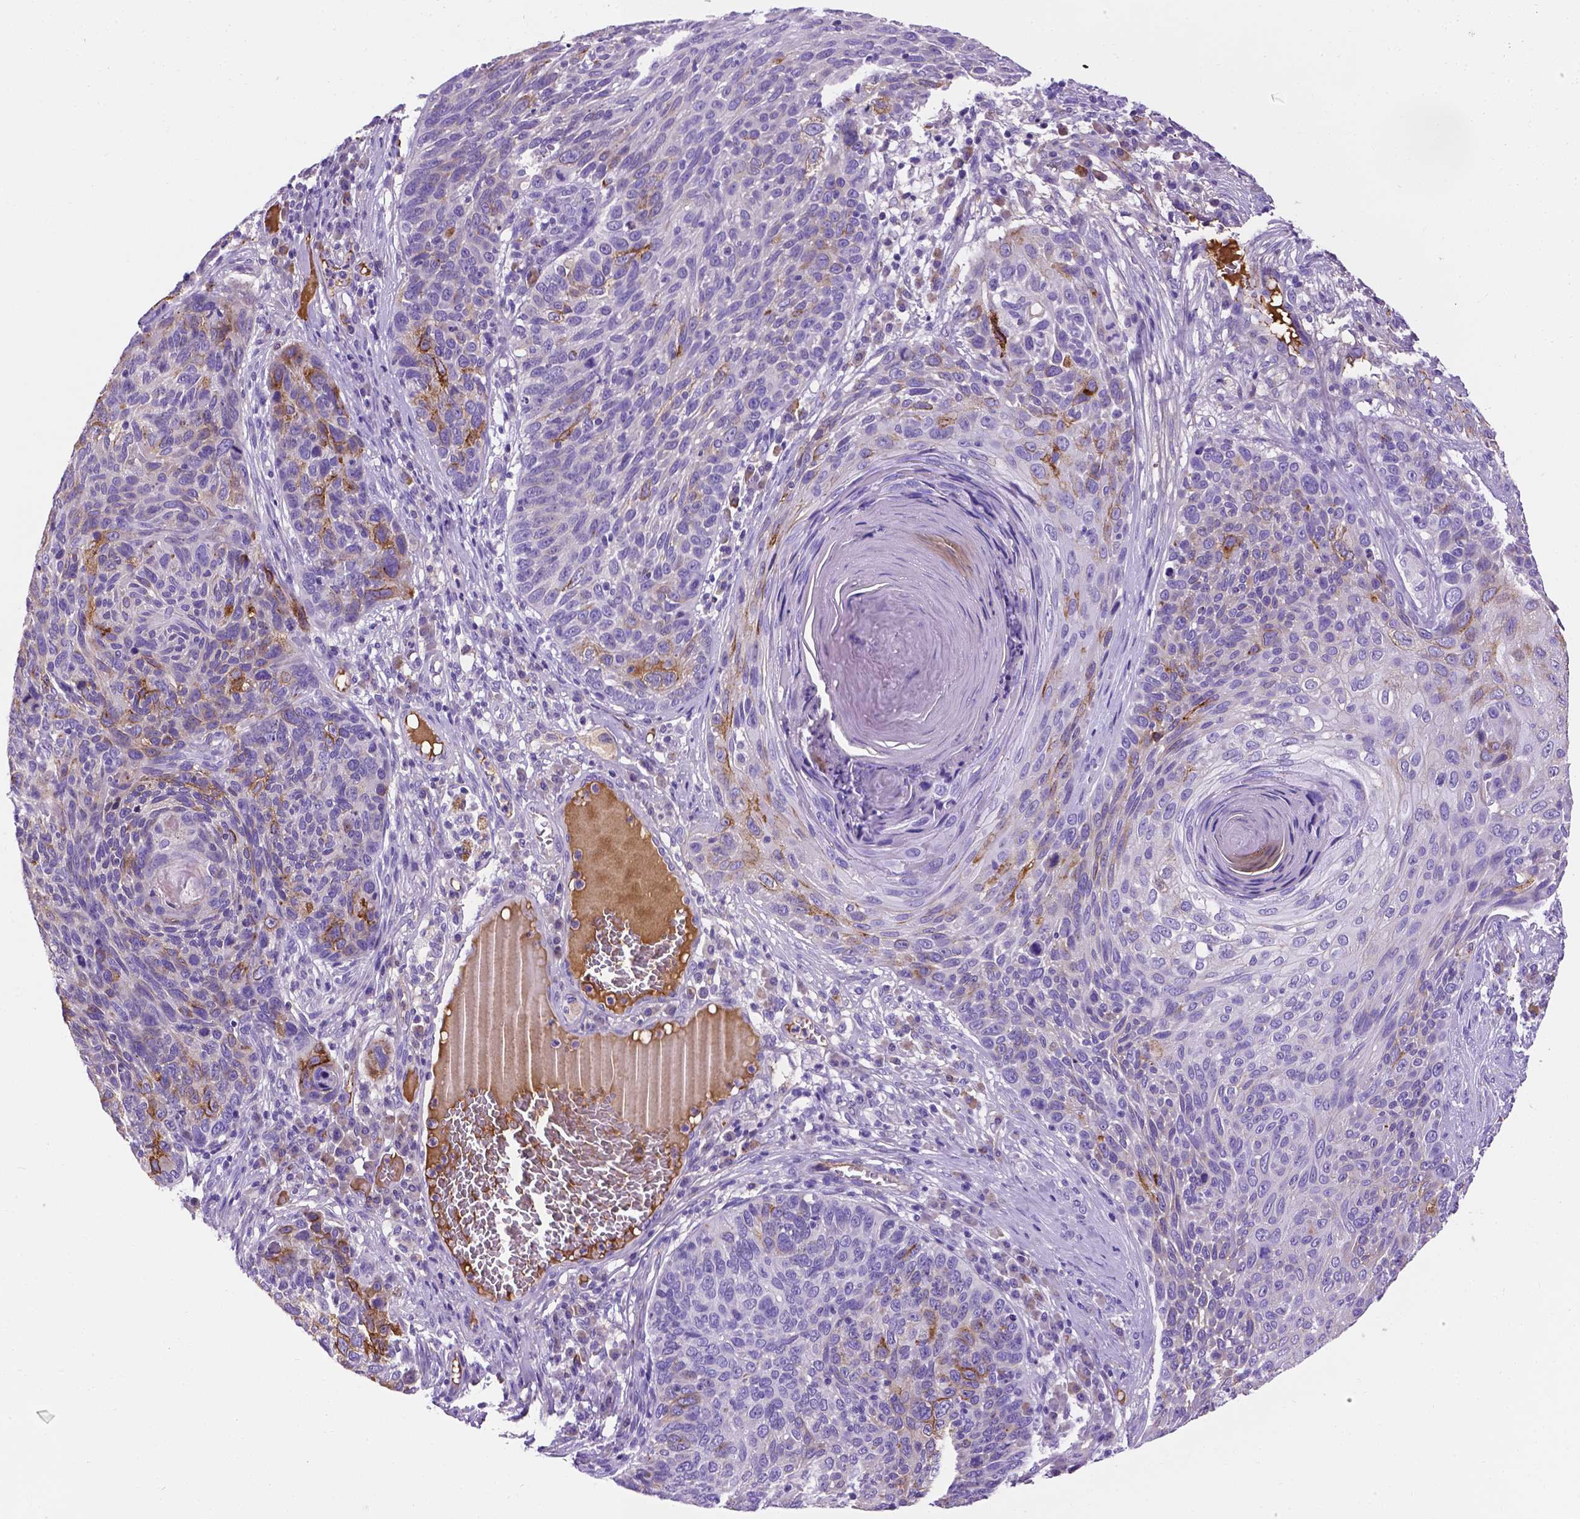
{"staining": {"intensity": "strong", "quantity": "<25%", "location": "cytoplasmic/membranous"}, "tissue": "skin cancer", "cell_type": "Tumor cells", "image_type": "cancer", "snomed": [{"axis": "morphology", "description": "Squamous cell carcinoma, NOS"}, {"axis": "topography", "description": "Skin"}], "caption": "Skin cancer was stained to show a protein in brown. There is medium levels of strong cytoplasmic/membranous positivity in about <25% of tumor cells.", "gene": "APOE", "patient": {"sex": "male", "age": 92}}